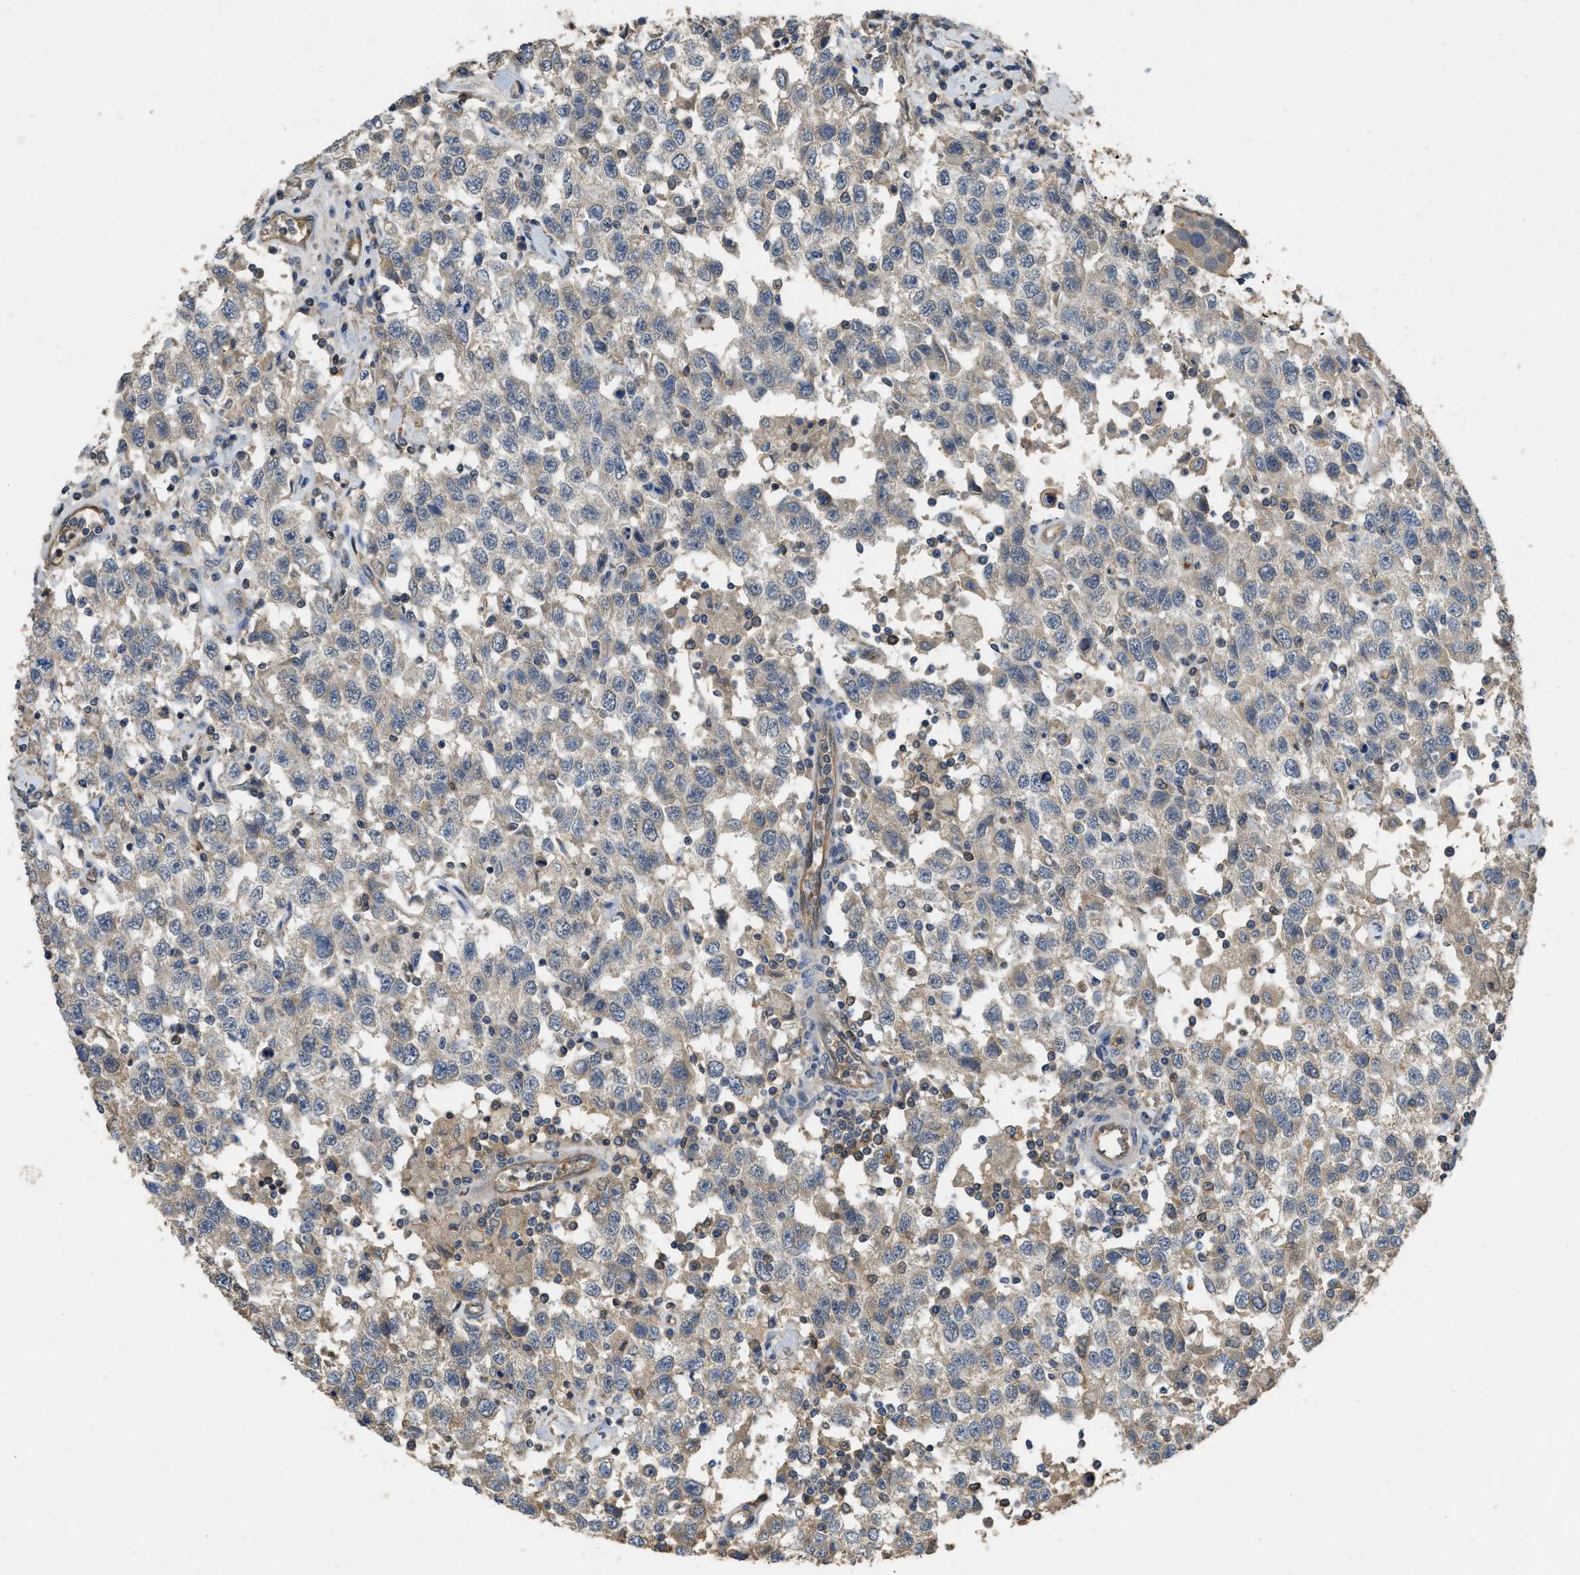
{"staining": {"intensity": "negative", "quantity": "none", "location": "none"}, "tissue": "testis cancer", "cell_type": "Tumor cells", "image_type": "cancer", "snomed": [{"axis": "morphology", "description": "Seminoma, NOS"}, {"axis": "topography", "description": "Testis"}], "caption": "Immunohistochemistry micrograph of neoplastic tissue: human testis cancer (seminoma) stained with DAB displays no significant protein staining in tumor cells. (DAB (3,3'-diaminobenzidine) IHC with hematoxylin counter stain).", "gene": "PPP3CA", "patient": {"sex": "male", "age": 41}}